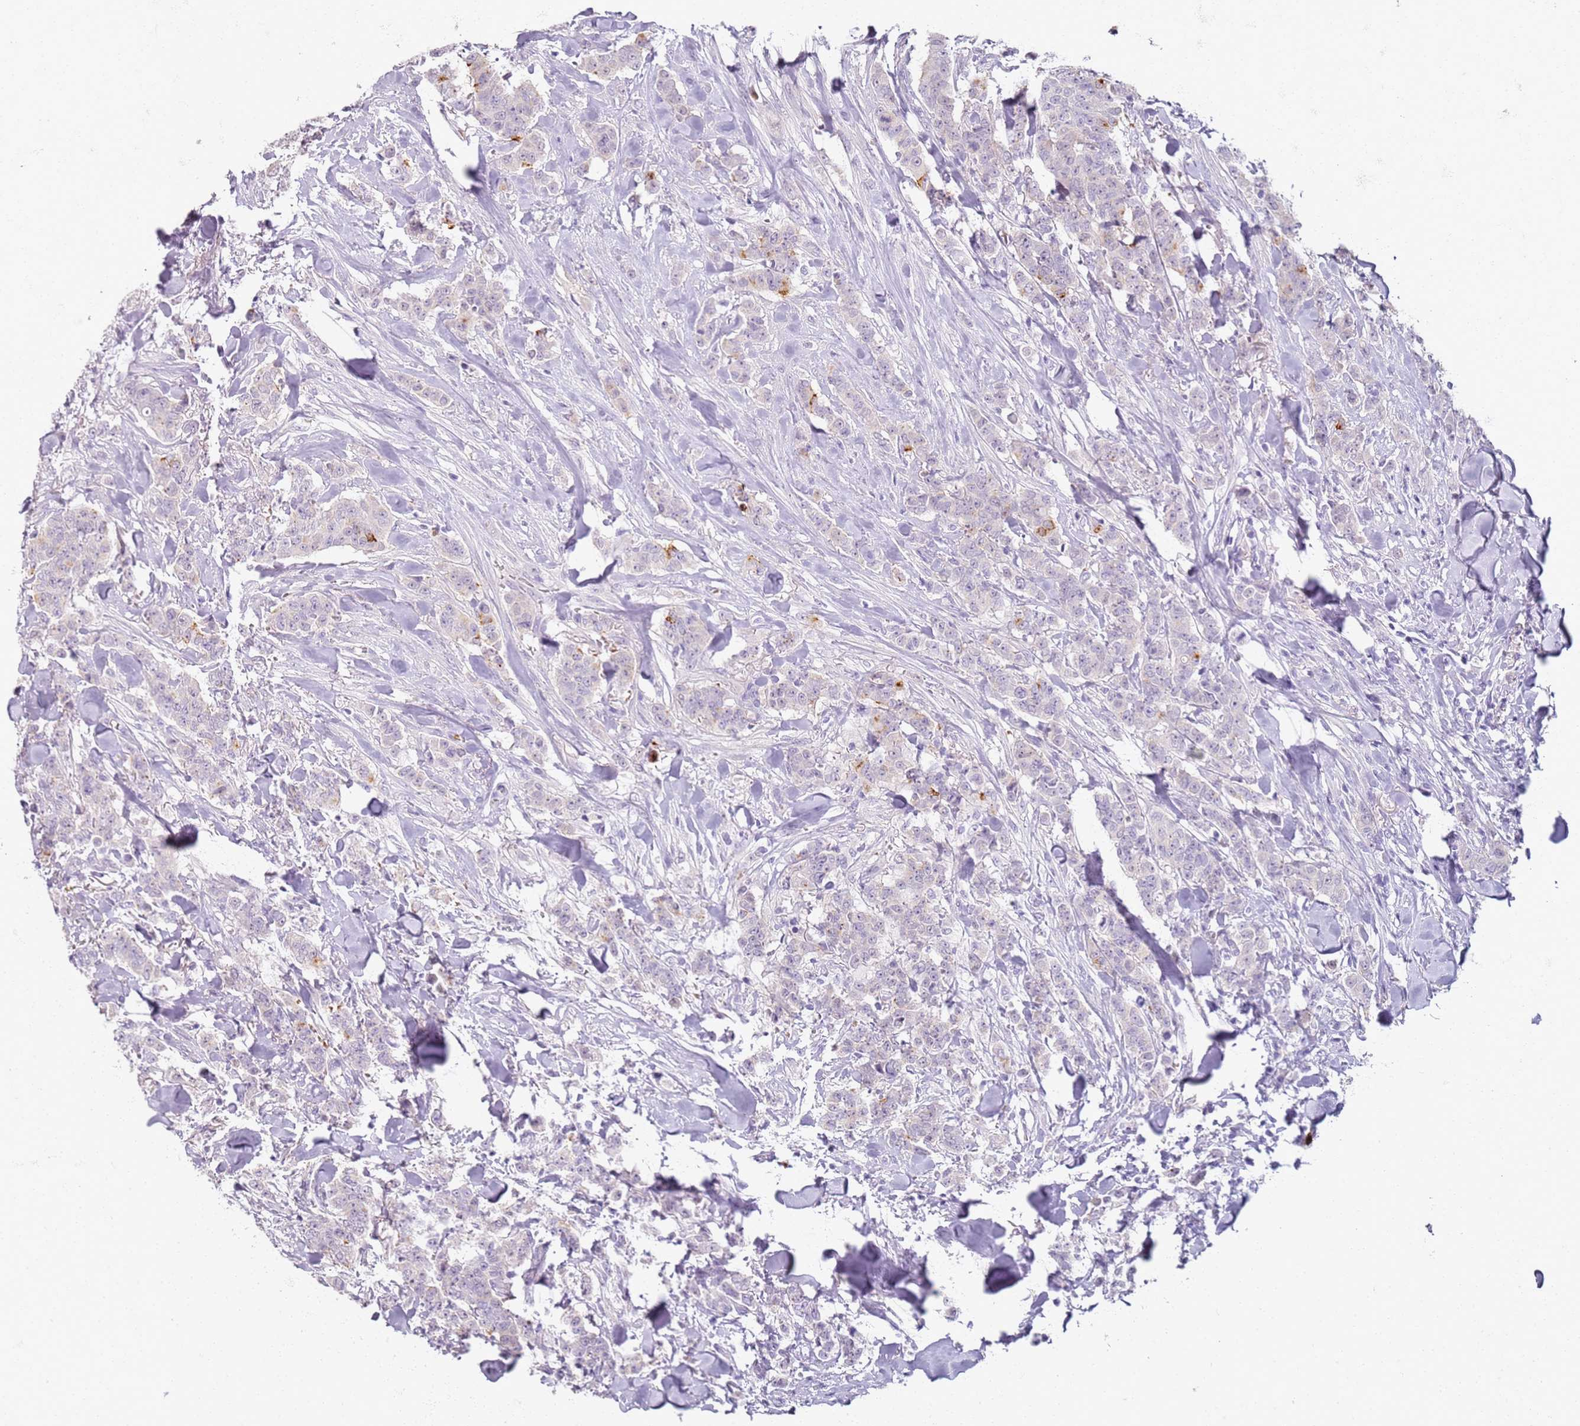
{"staining": {"intensity": "negative", "quantity": "none", "location": "none"}, "tissue": "breast cancer", "cell_type": "Tumor cells", "image_type": "cancer", "snomed": [{"axis": "morphology", "description": "Duct carcinoma"}, {"axis": "topography", "description": "Breast"}], "caption": "This is a micrograph of immunohistochemistry staining of breast cancer, which shows no positivity in tumor cells. (DAB immunohistochemistry (IHC), high magnification).", "gene": "CD40LG", "patient": {"sex": "female", "age": 40}}